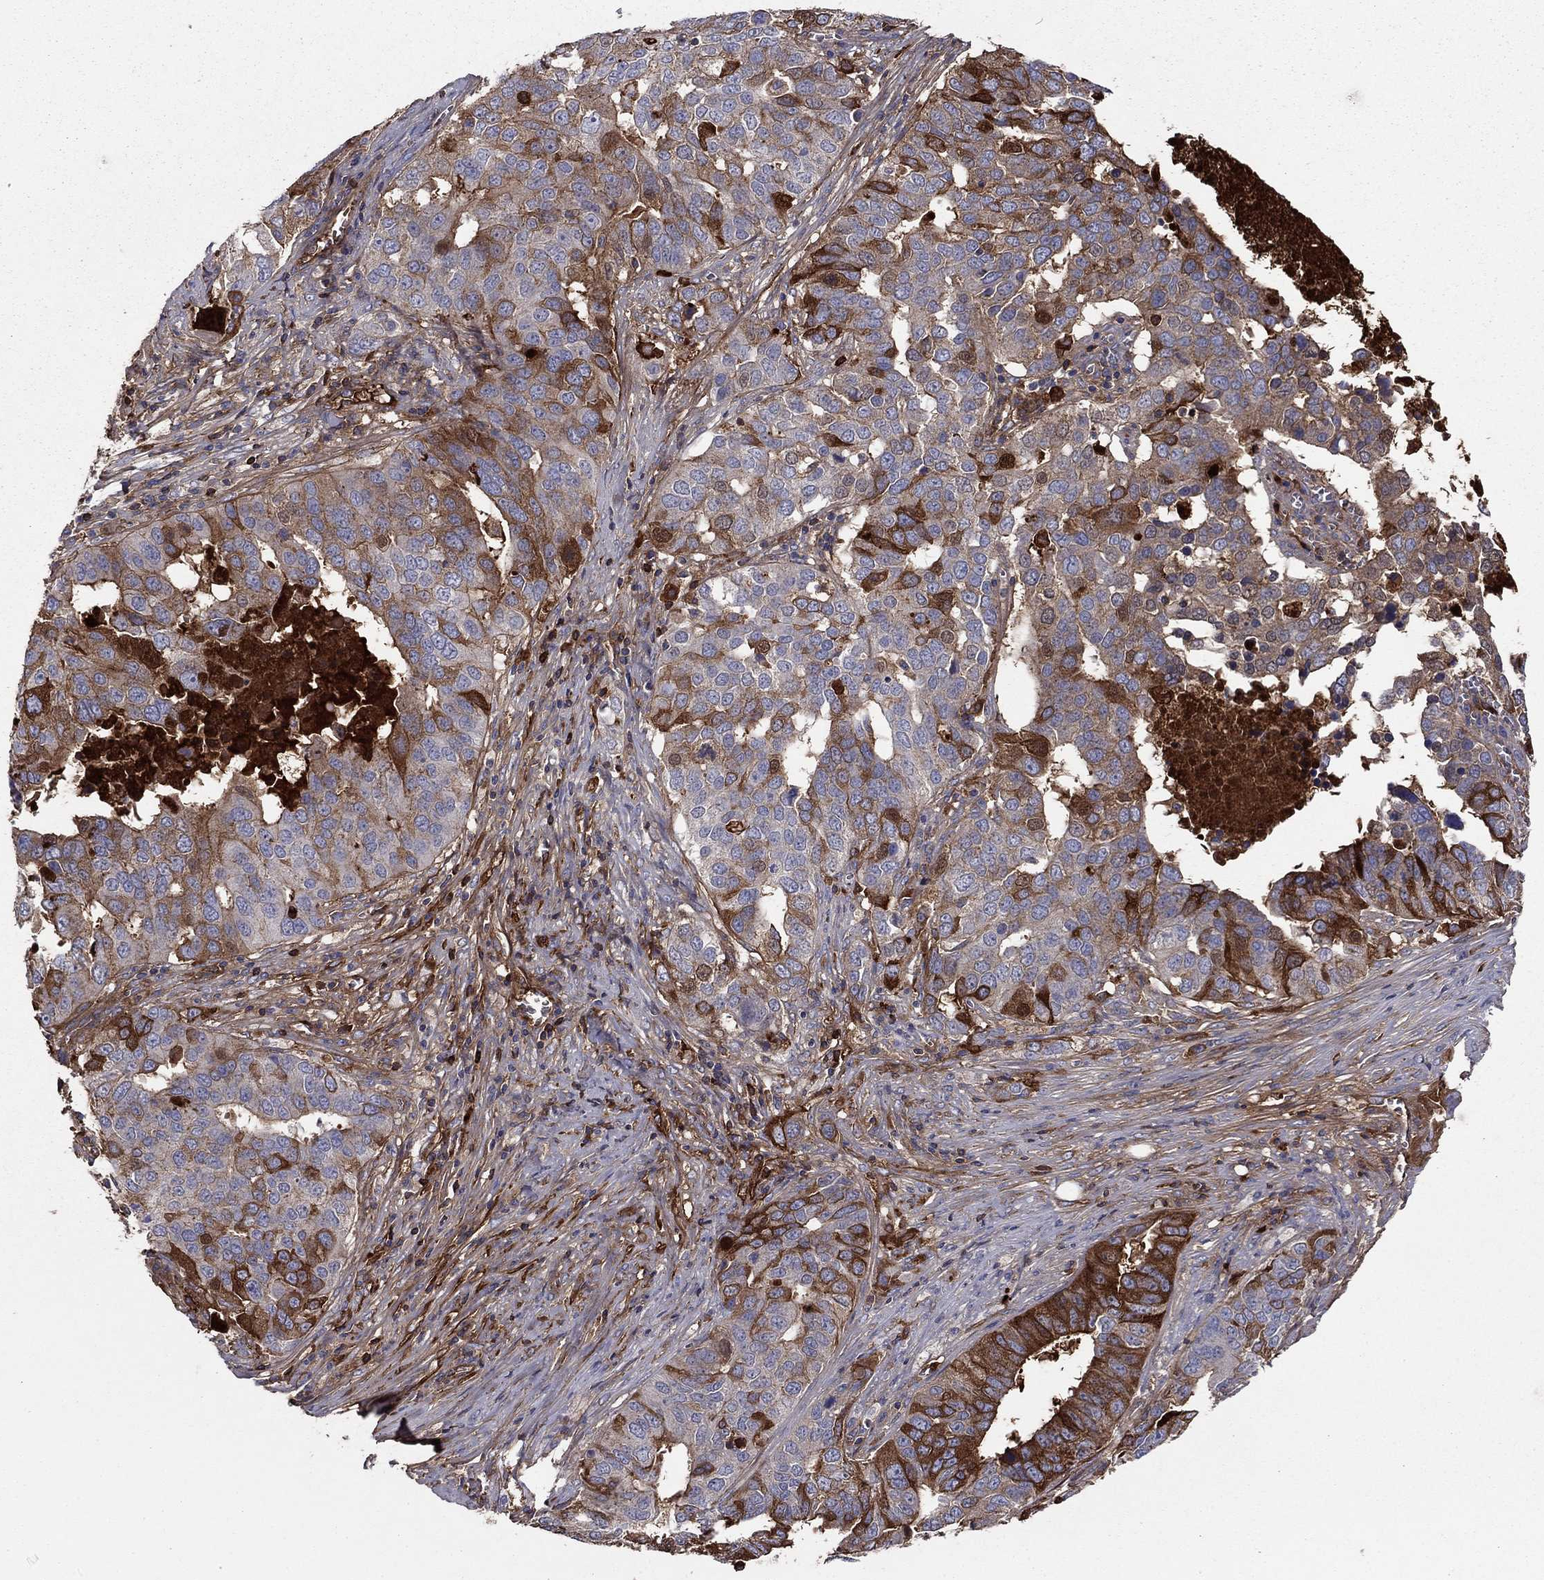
{"staining": {"intensity": "strong", "quantity": "<25%", "location": "cytoplasmic/membranous"}, "tissue": "ovarian cancer", "cell_type": "Tumor cells", "image_type": "cancer", "snomed": [{"axis": "morphology", "description": "Carcinoma, endometroid"}, {"axis": "topography", "description": "Soft tissue"}, {"axis": "topography", "description": "Ovary"}], "caption": "The image exhibits immunohistochemical staining of ovarian endometroid carcinoma. There is strong cytoplasmic/membranous expression is appreciated in about <25% of tumor cells.", "gene": "HPX", "patient": {"sex": "female", "age": 52}}